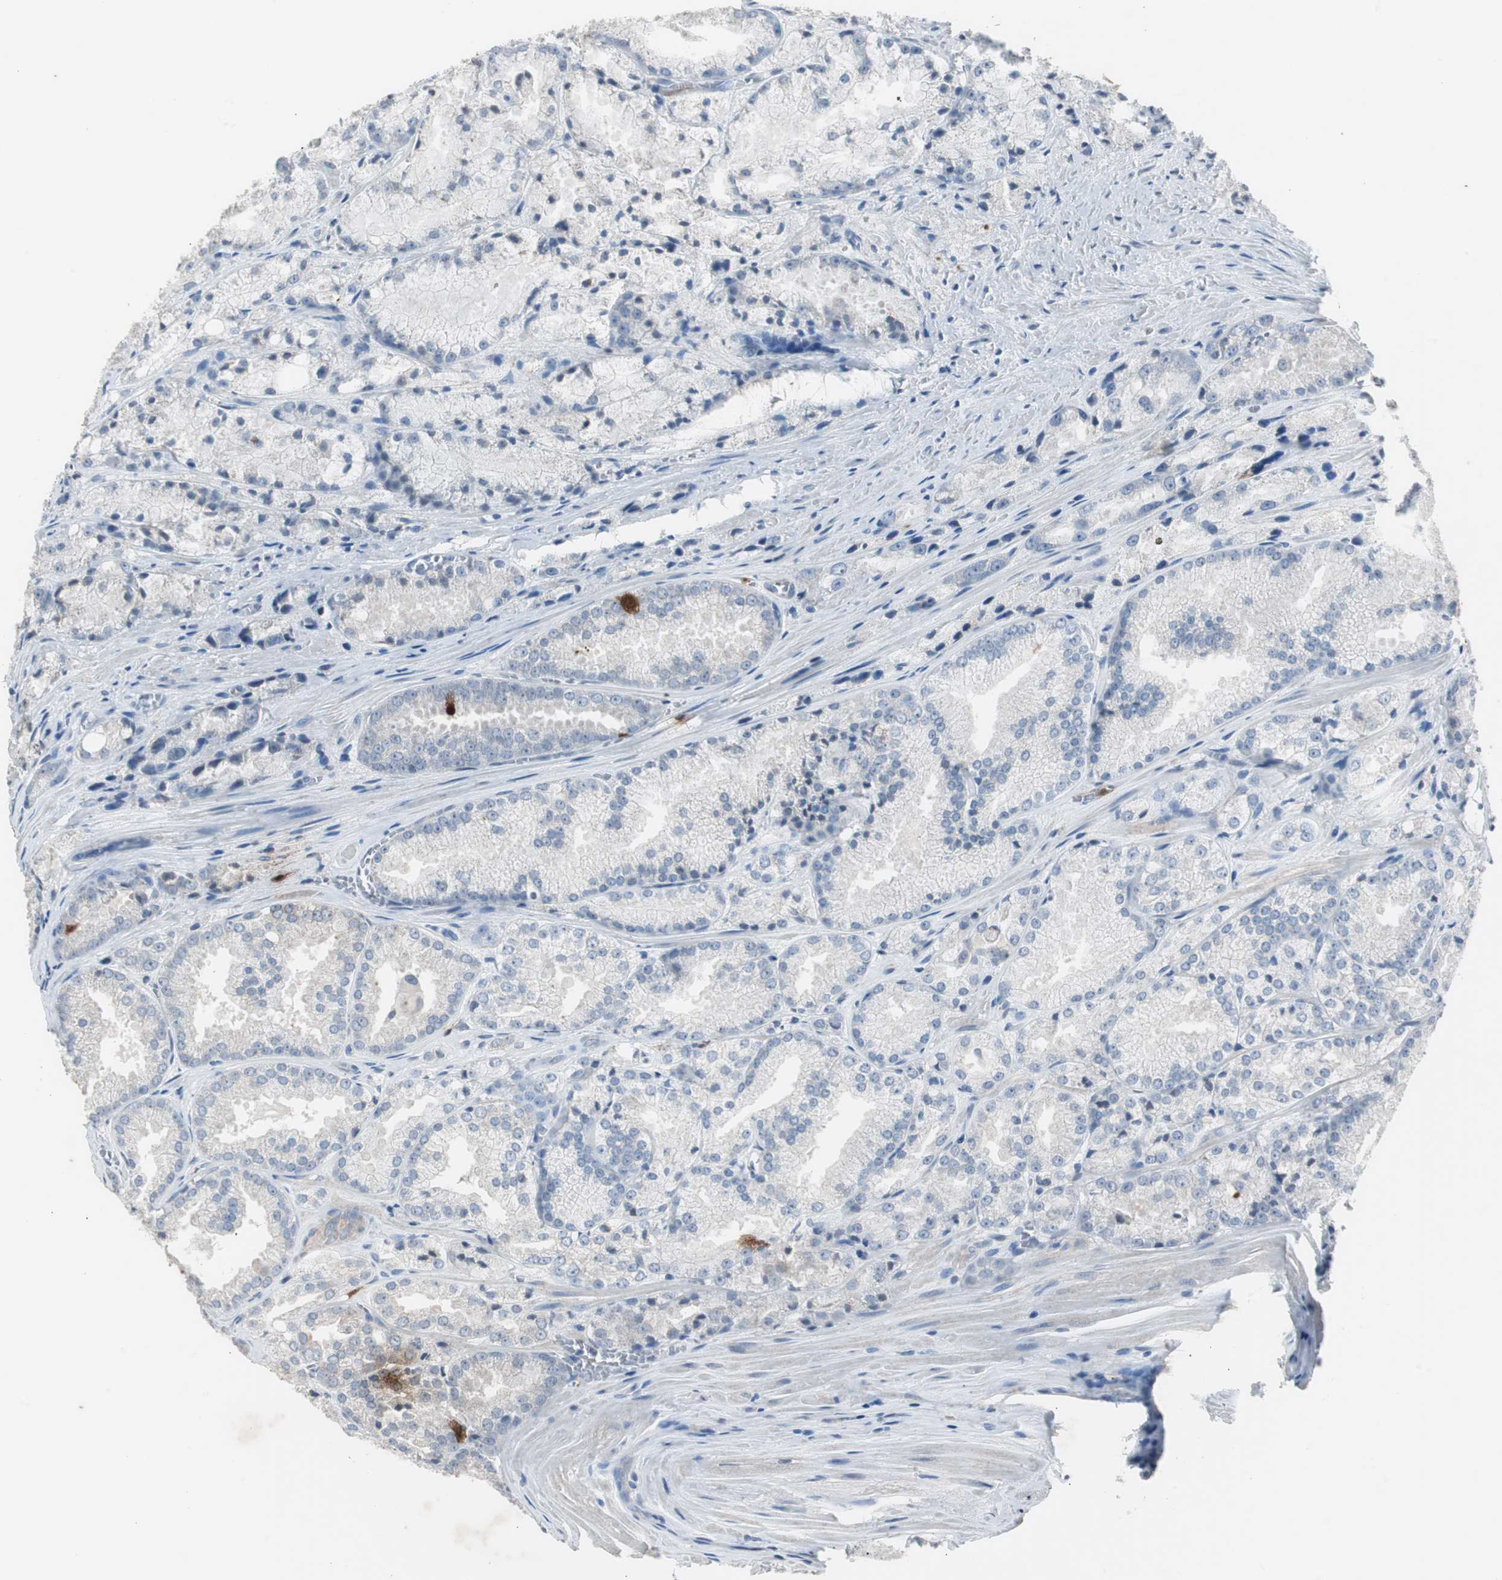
{"staining": {"intensity": "negative", "quantity": "none", "location": "none"}, "tissue": "prostate cancer", "cell_type": "Tumor cells", "image_type": "cancer", "snomed": [{"axis": "morphology", "description": "Adenocarcinoma, Low grade"}, {"axis": "topography", "description": "Prostate"}], "caption": "High power microscopy micrograph of an IHC image of prostate low-grade adenocarcinoma, revealing no significant positivity in tumor cells.", "gene": "TK1", "patient": {"sex": "male", "age": 64}}